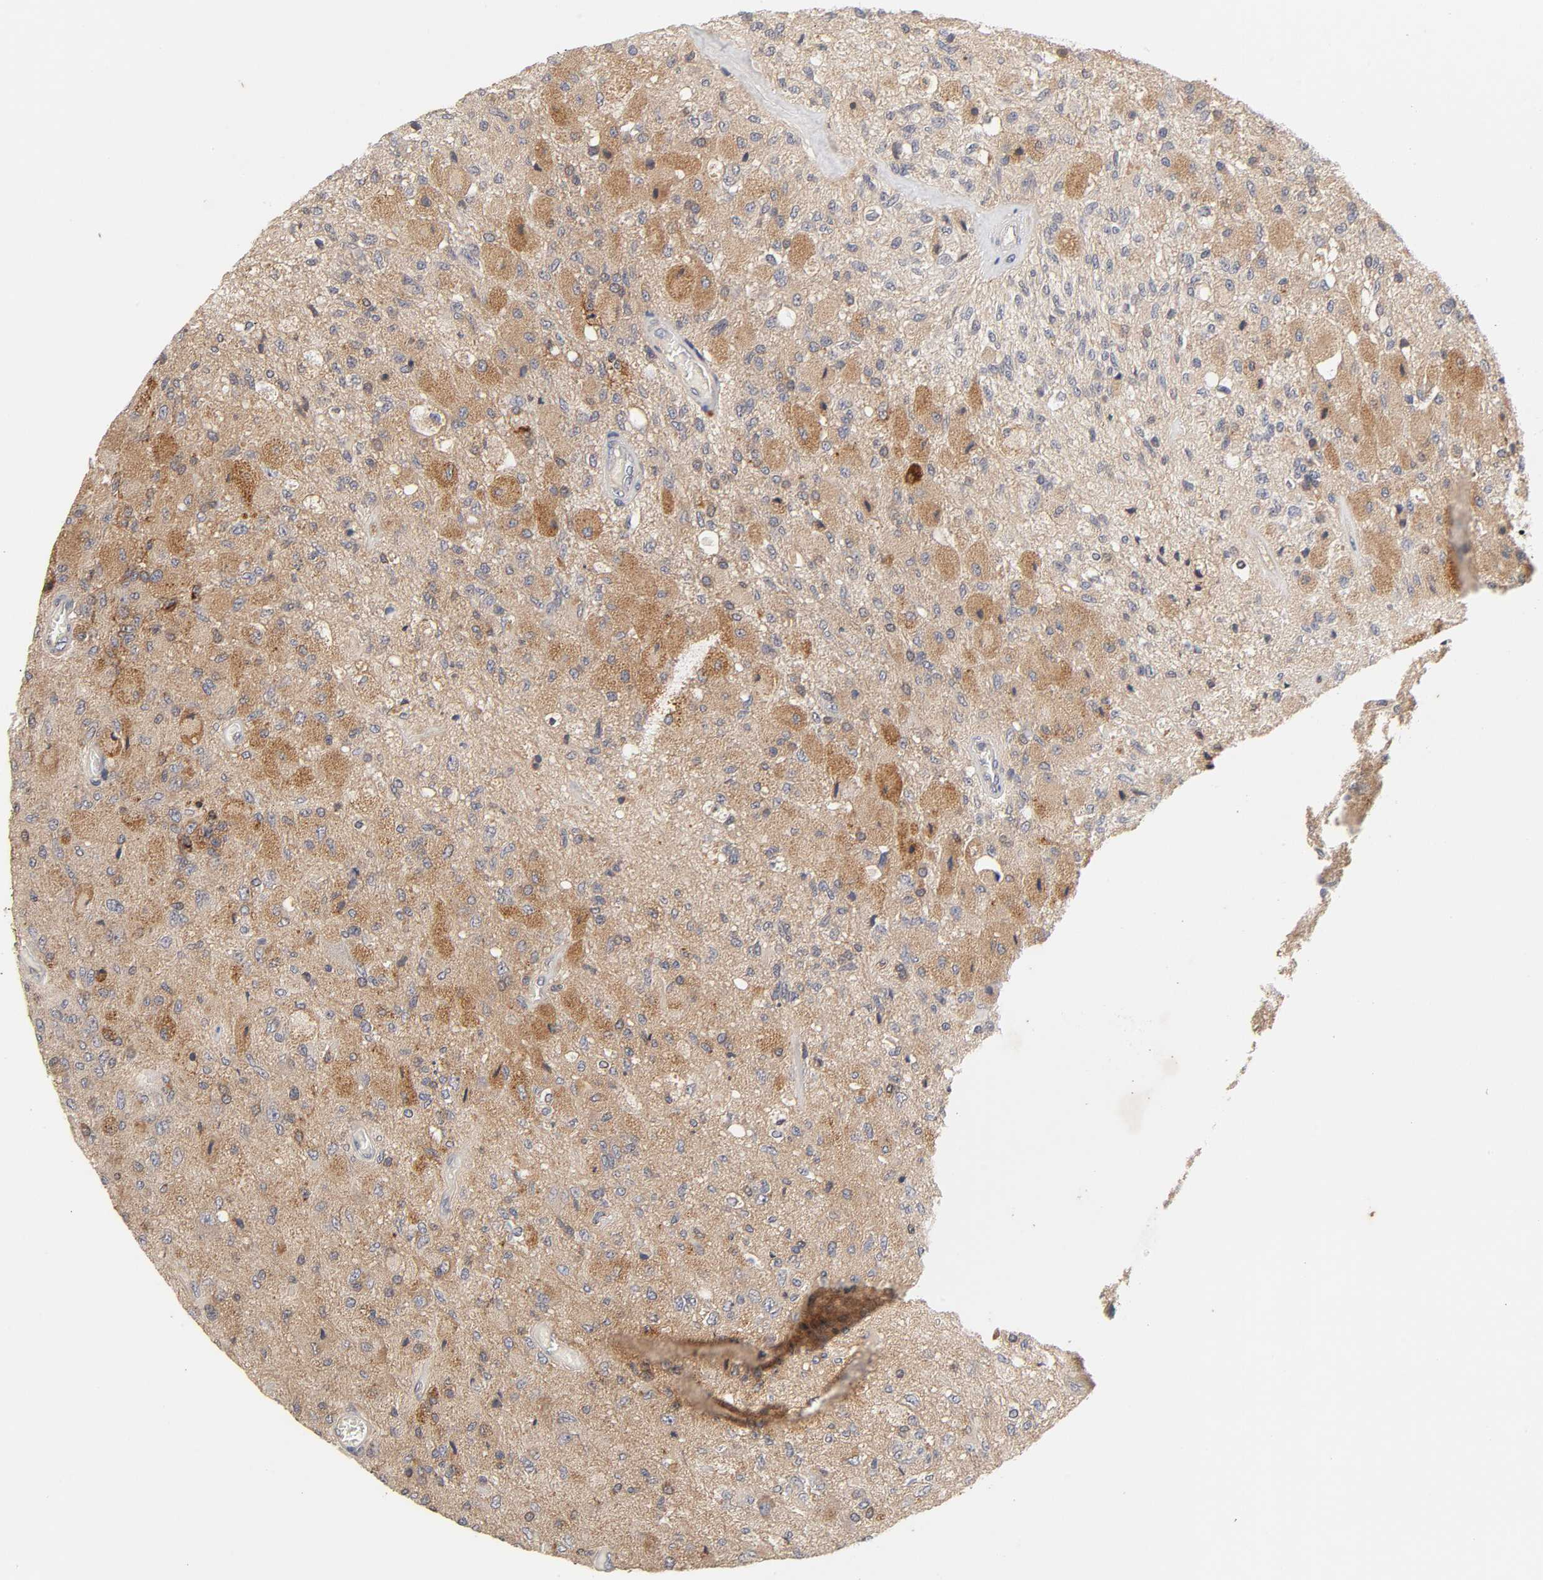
{"staining": {"intensity": "moderate", "quantity": "25%-75%", "location": "cytoplasmic/membranous"}, "tissue": "glioma", "cell_type": "Tumor cells", "image_type": "cancer", "snomed": [{"axis": "morphology", "description": "Normal tissue, NOS"}, {"axis": "morphology", "description": "Glioma, malignant, High grade"}, {"axis": "topography", "description": "Cerebral cortex"}], "caption": "High-grade glioma (malignant) tissue displays moderate cytoplasmic/membranous positivity in approximately 25%-75% of tumor cells, visualized by immunohistochemistry.", "gene": "CXADR", "patient": {"sex": "male", "age": 77}}